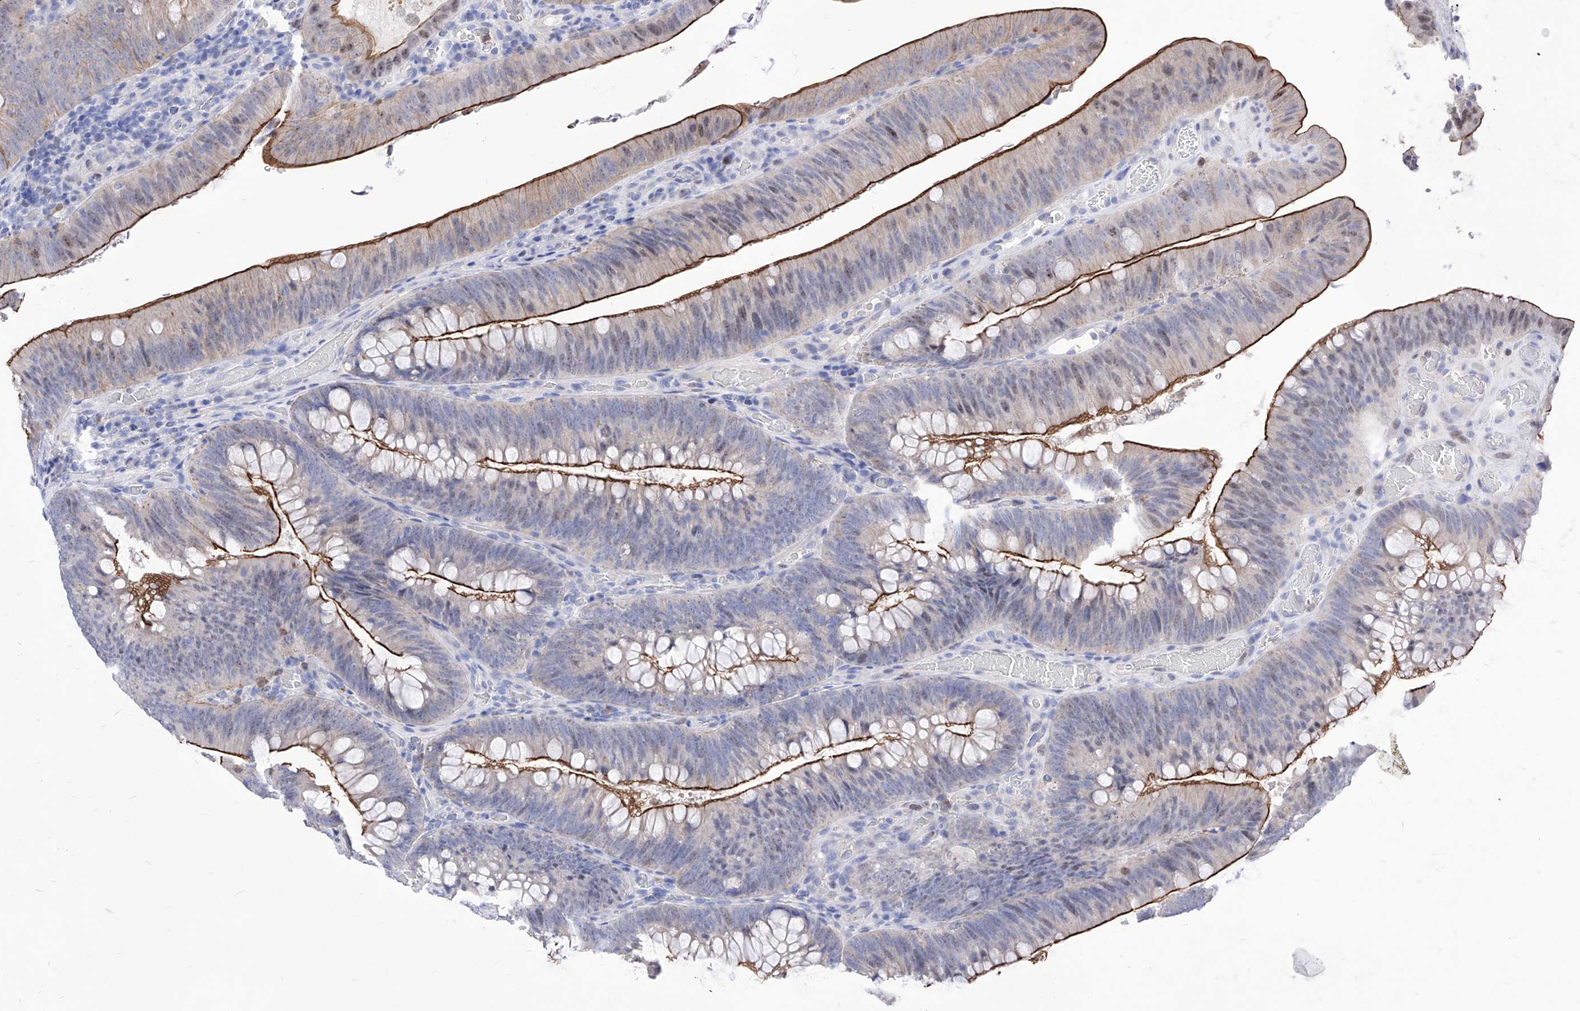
{"staining": {"intensity": "strong", "quantity": "25%-75%", "location": "cytoplasmic/membranous"}, "tissue": "colorectal cancer", "cell_type": "Tumor cells", "image_type": "cancer", "snomed": [{"axis": "morphology", "description": "Normal tissue, NOS"}, {"axis": "topography", "description": "Colon"}], "caption": "Tumor cells display strong cytoplasmic/membranous positivity in about 25%-75% of cells in colorectal cancer.", "gene": "VAX1", "patient": {"sex": "female", "age": 82}}